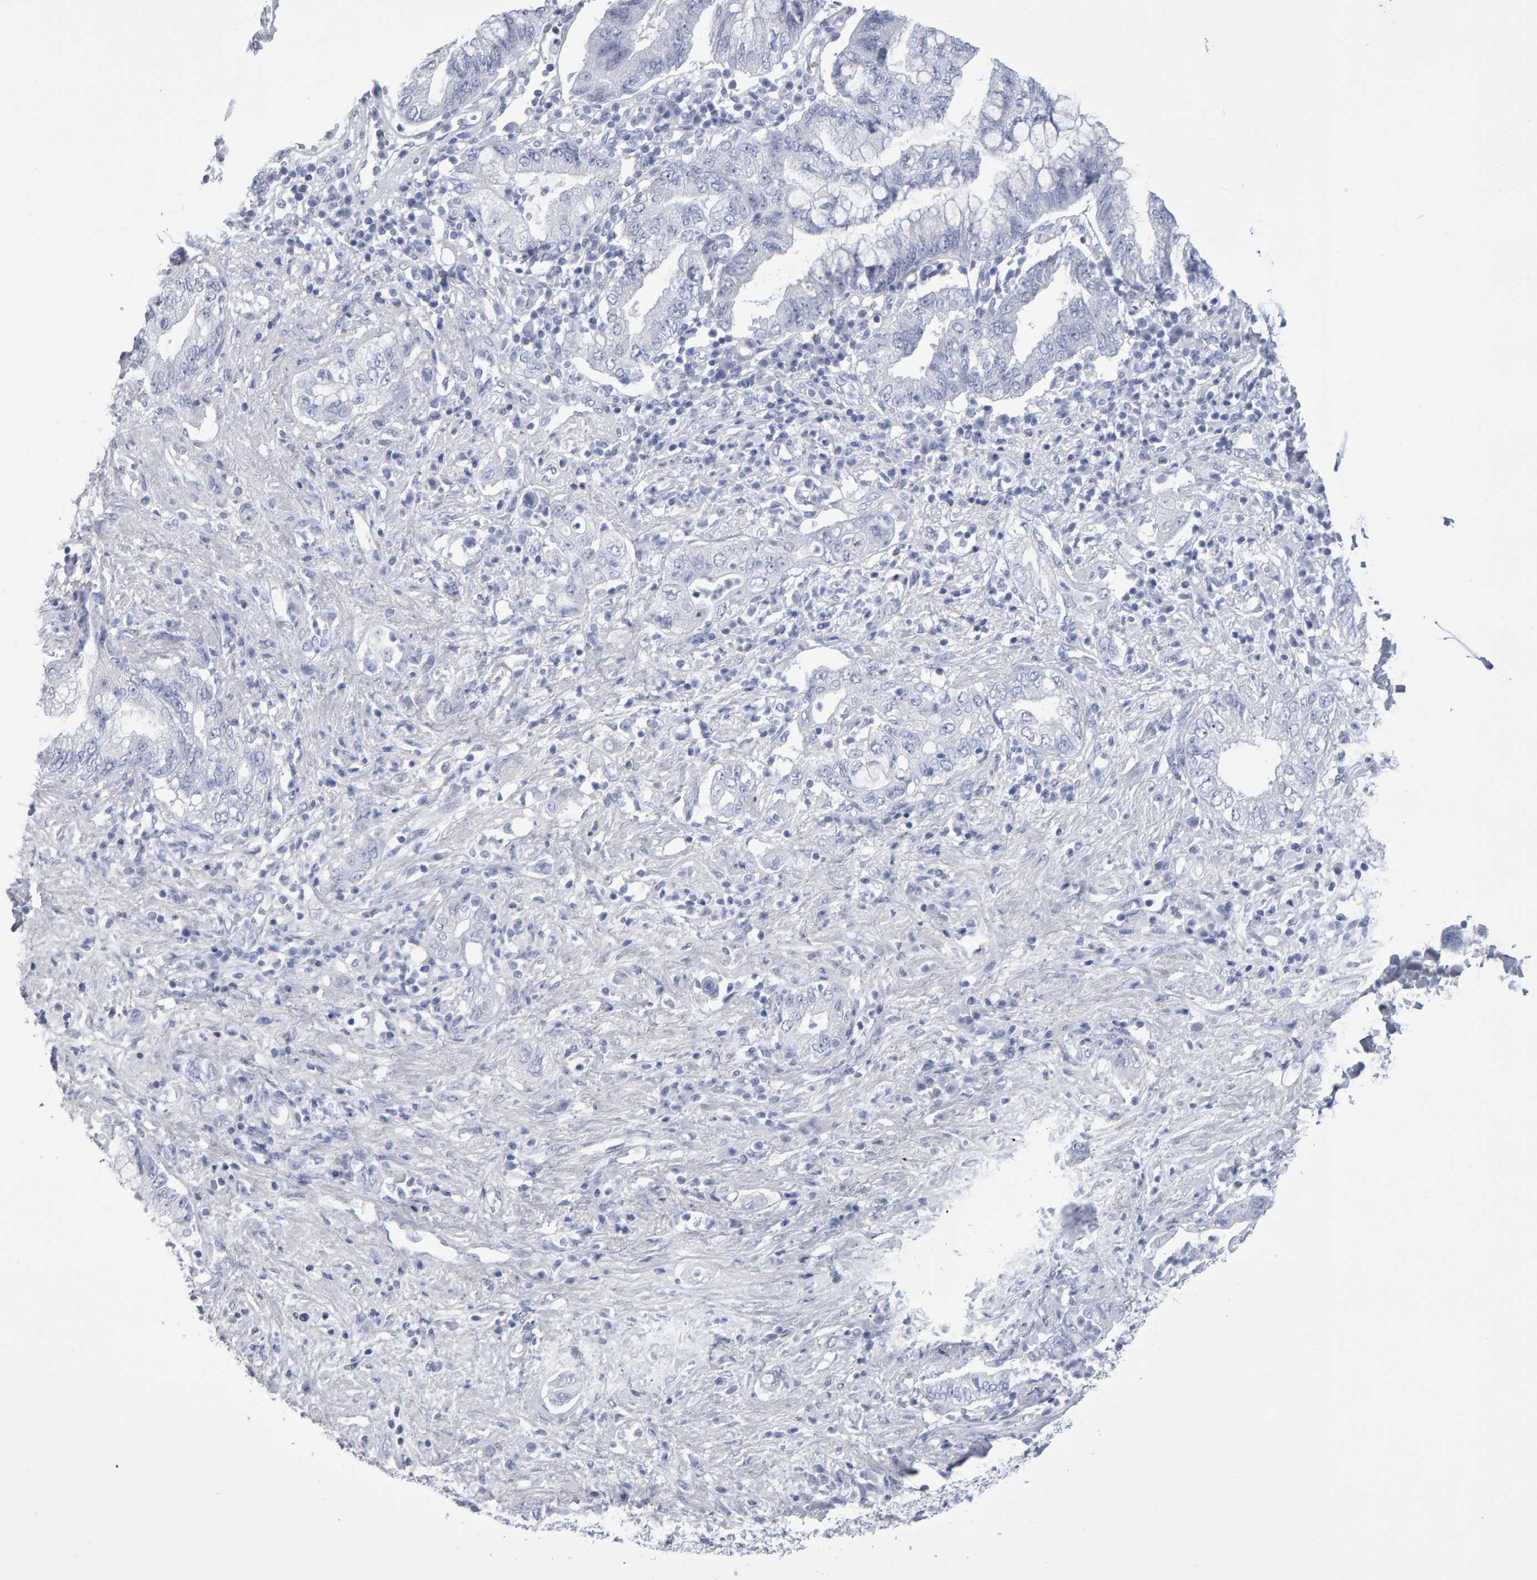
{"staining": {"intensity": "negative", "quantity": "none", "location": "none"}, "tissue": "pancreatic cancer", "cell_type": "Tumor cells", "image_type": "cancer", "snomed": [{"axis": "morphology", "description": "Adenocarcinoma, NOS"}, {"axis": "topography", "description": "Pancreas"}], "caption": "This is an immunohistochemistry (IHC) histopathology image of pancreatic cancer (adenocarcinoma). There is no positivity in tumor cells.", "gene": "NCDN", "patient": {"sex": "female", "age": 73}}